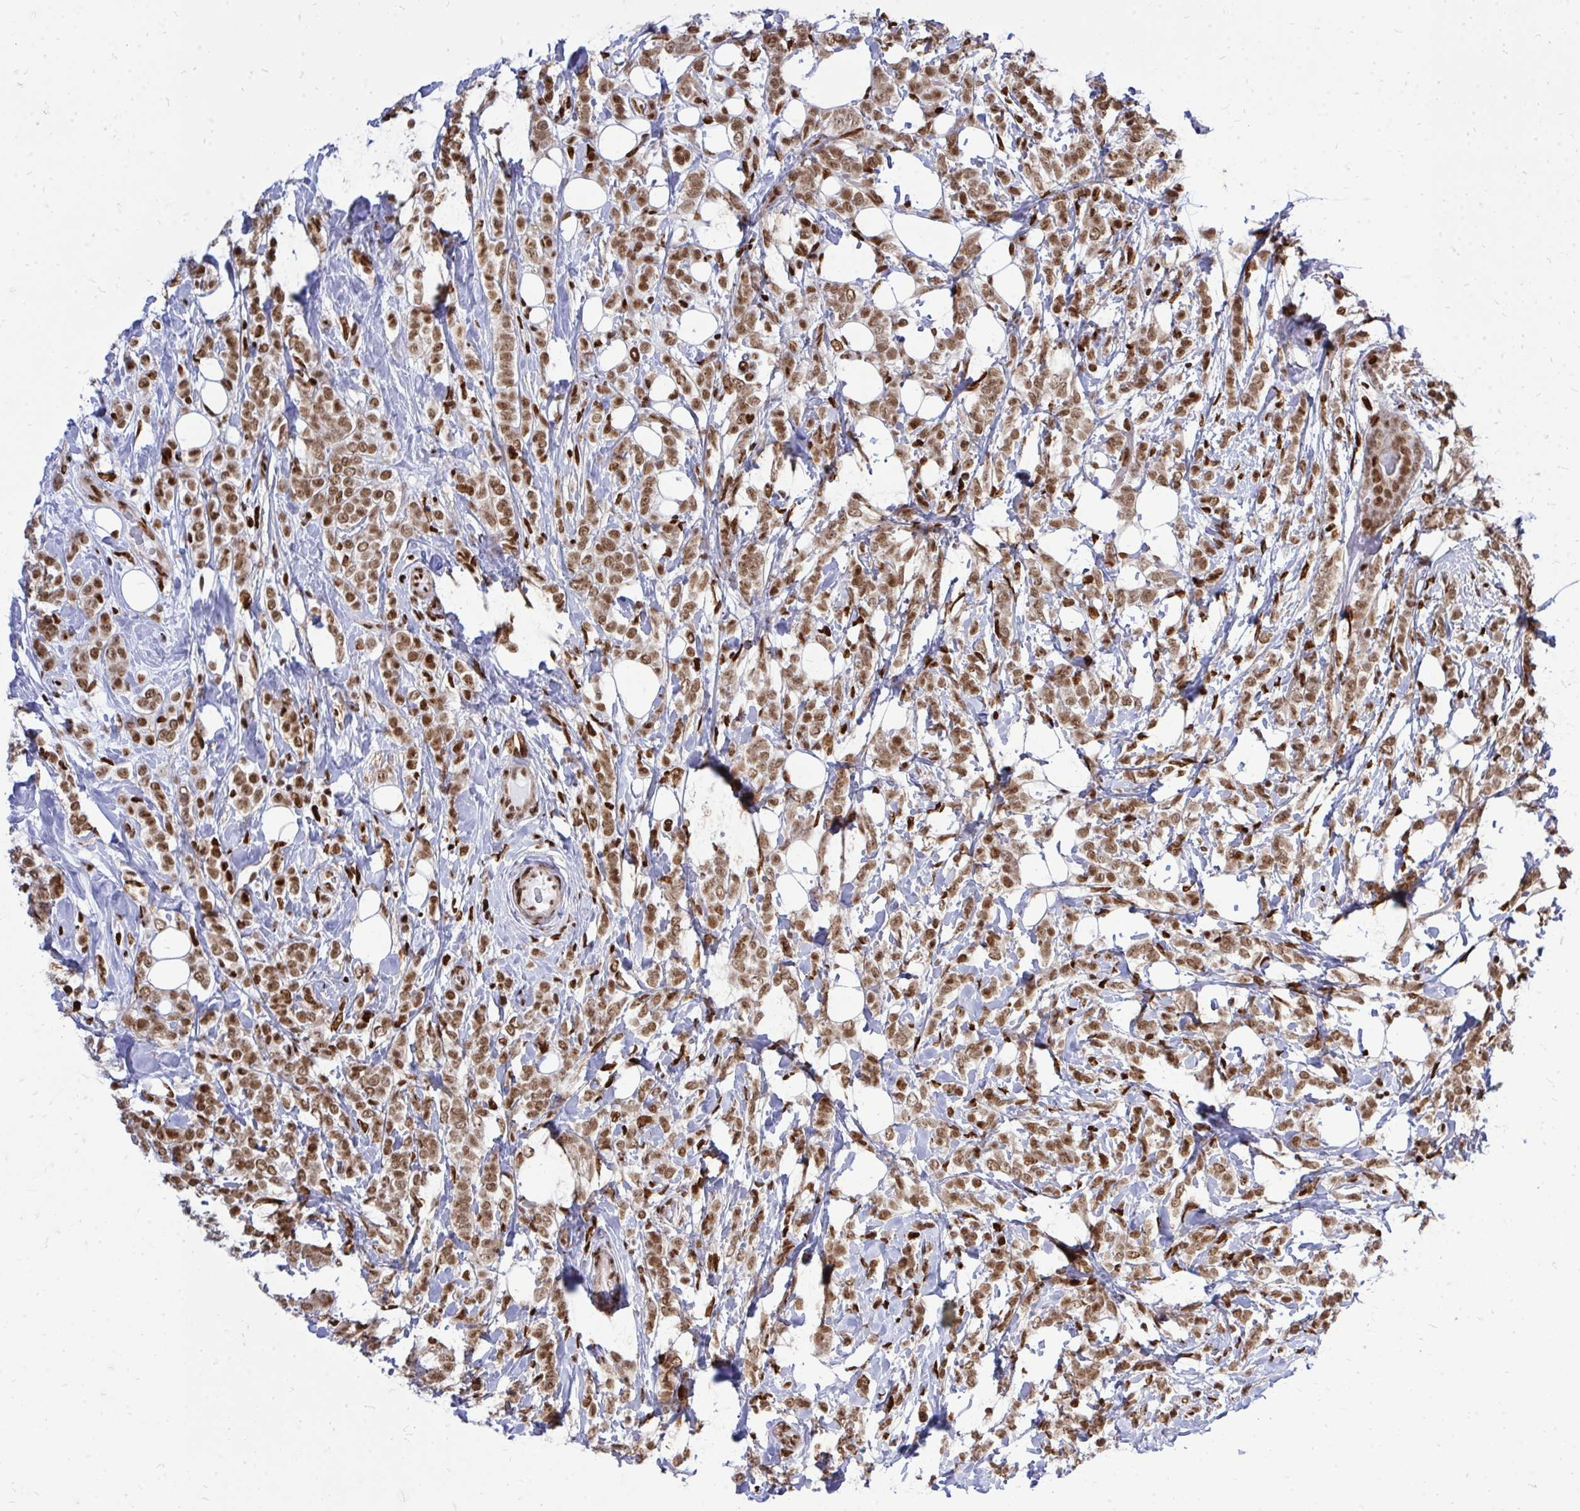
{"staining": {"intensity": "moderate", "quantity": ">75%", "location": "nuclear"}, "tissue": "breast cancer", "cell_type": "Tumor cells", "image_type": "cancer", "snomed": [{"axis": "morphology", "description": "Lobular carcinoma"}, {"axis": "topography", "description": "Breast"}], "caption": "This histopathology image displays immunohistochemistry staining of human lobular carcinoma (breast), with medium moderate nuclear expression in about >75% of tumor cells.", "gene": "TBL1Y", "patient": {"sex": "female", "age": 49}}